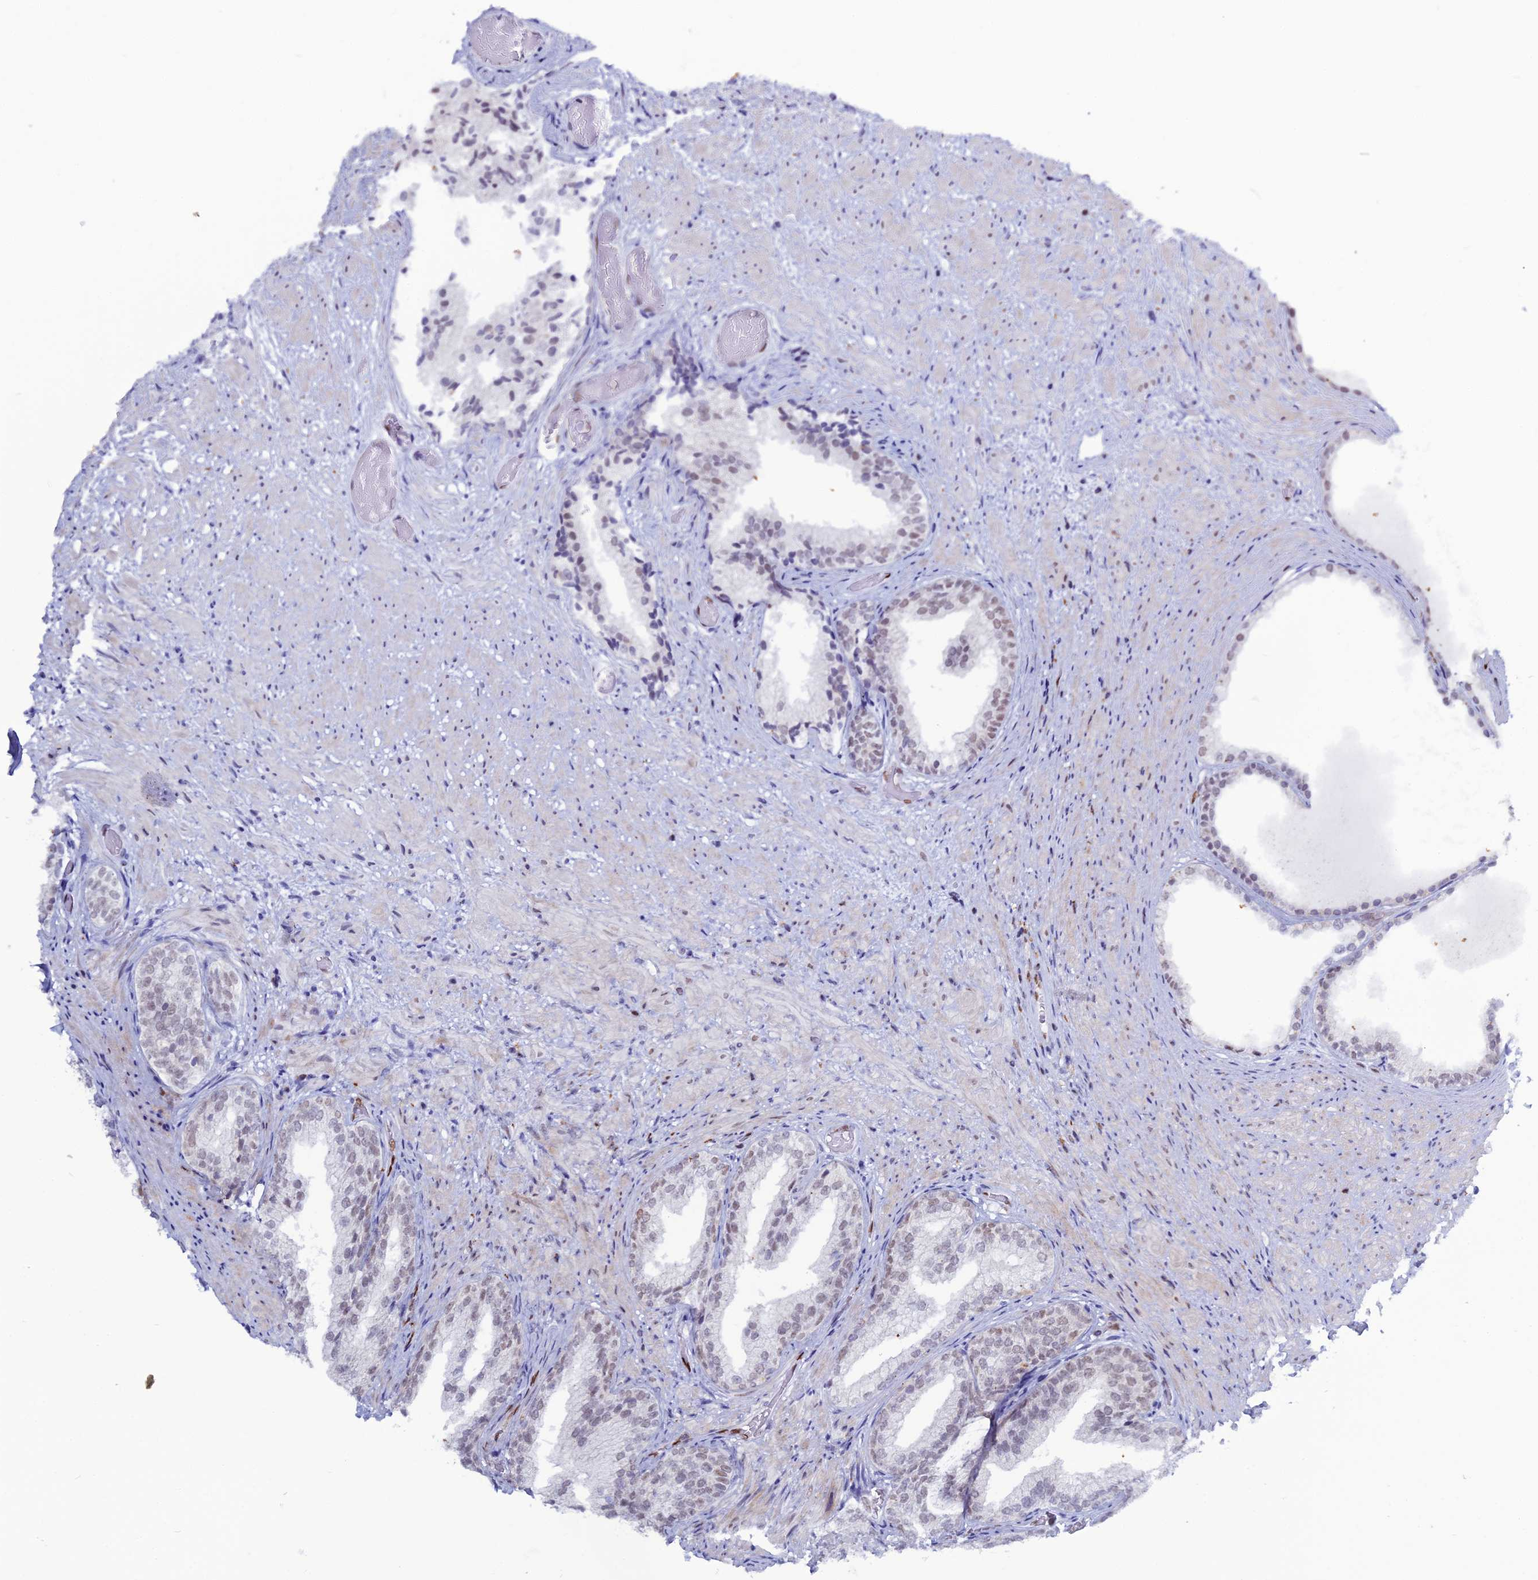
{"staining": {"intensity": "weak", "quantity": "<25%", "location": "nuclear"}, "tissue": "prostate", "cell_type": "Glandular cells", "image_type": "normal", "snomed": [{"axis": "morphology", "description": "Normal tissue, NOS"}, {"axis": "topography", "description": "Prostate"}], "caption": "DAB (3,3'-diaminobenzidine) immunohistochemical staining of normal human prostate reveals no significant positivity in glandular cells.", "gene": "NOL4L", "patient": {"sex": "male", "age": 76}}